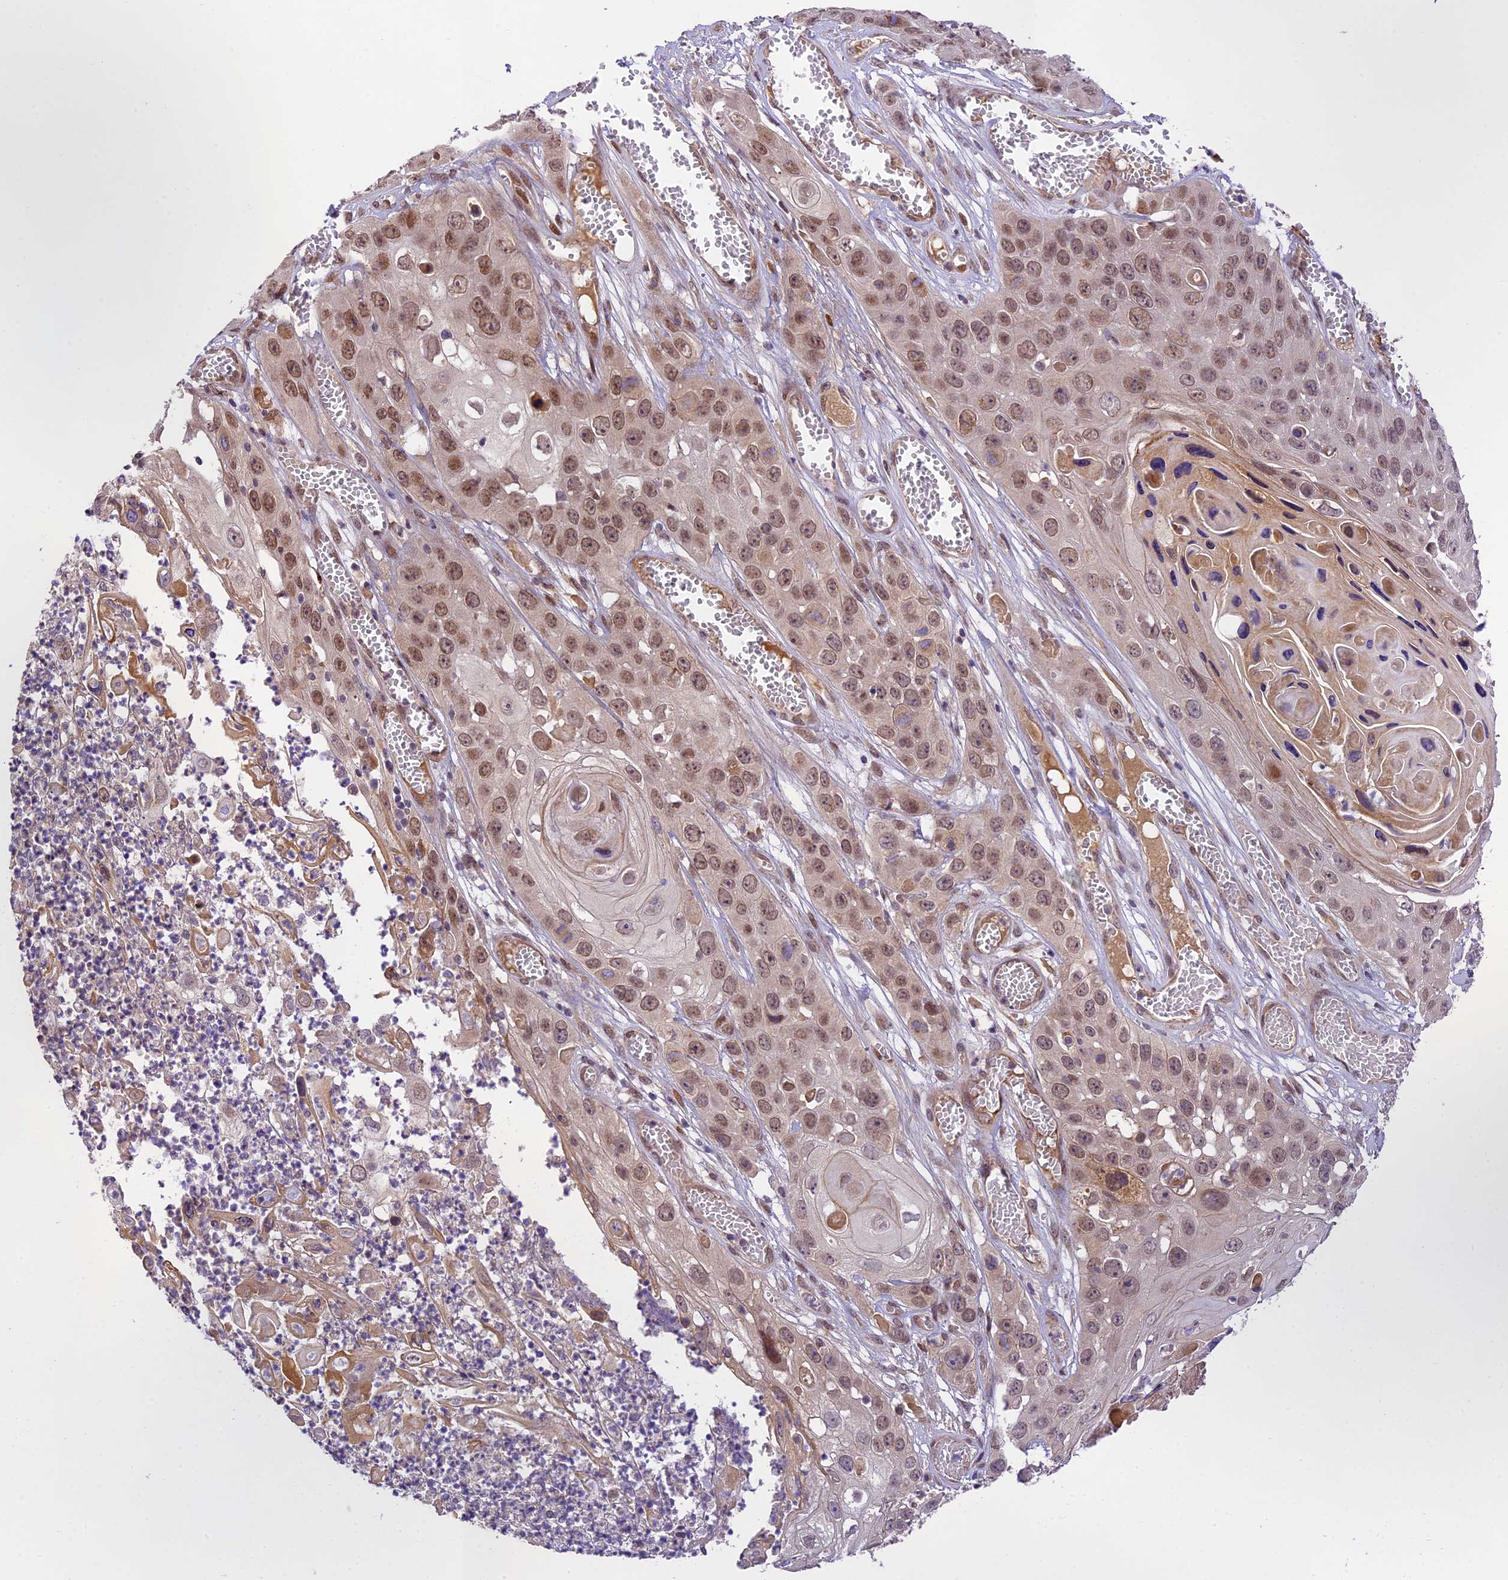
{"staining": {"intensity": "moderate", "quantity": ">75%", "location": "nuclear"}, "tissue": "skin cancer", "cell_type": "Tumor cells", "image_type": "cancer", "snomed": [{"axis": "morphology", "description": "Squamous cell carcinoma, NOS"}, {"axis": "topography", "description": "Skin"}], "caption": "Tumor cells display medium levels of moderate nuclear expression in about >75% of cells in human squamous cell carcinoma (skin).", "gene": "NEK8", "patient": {"sex": "male", "age": 55}}